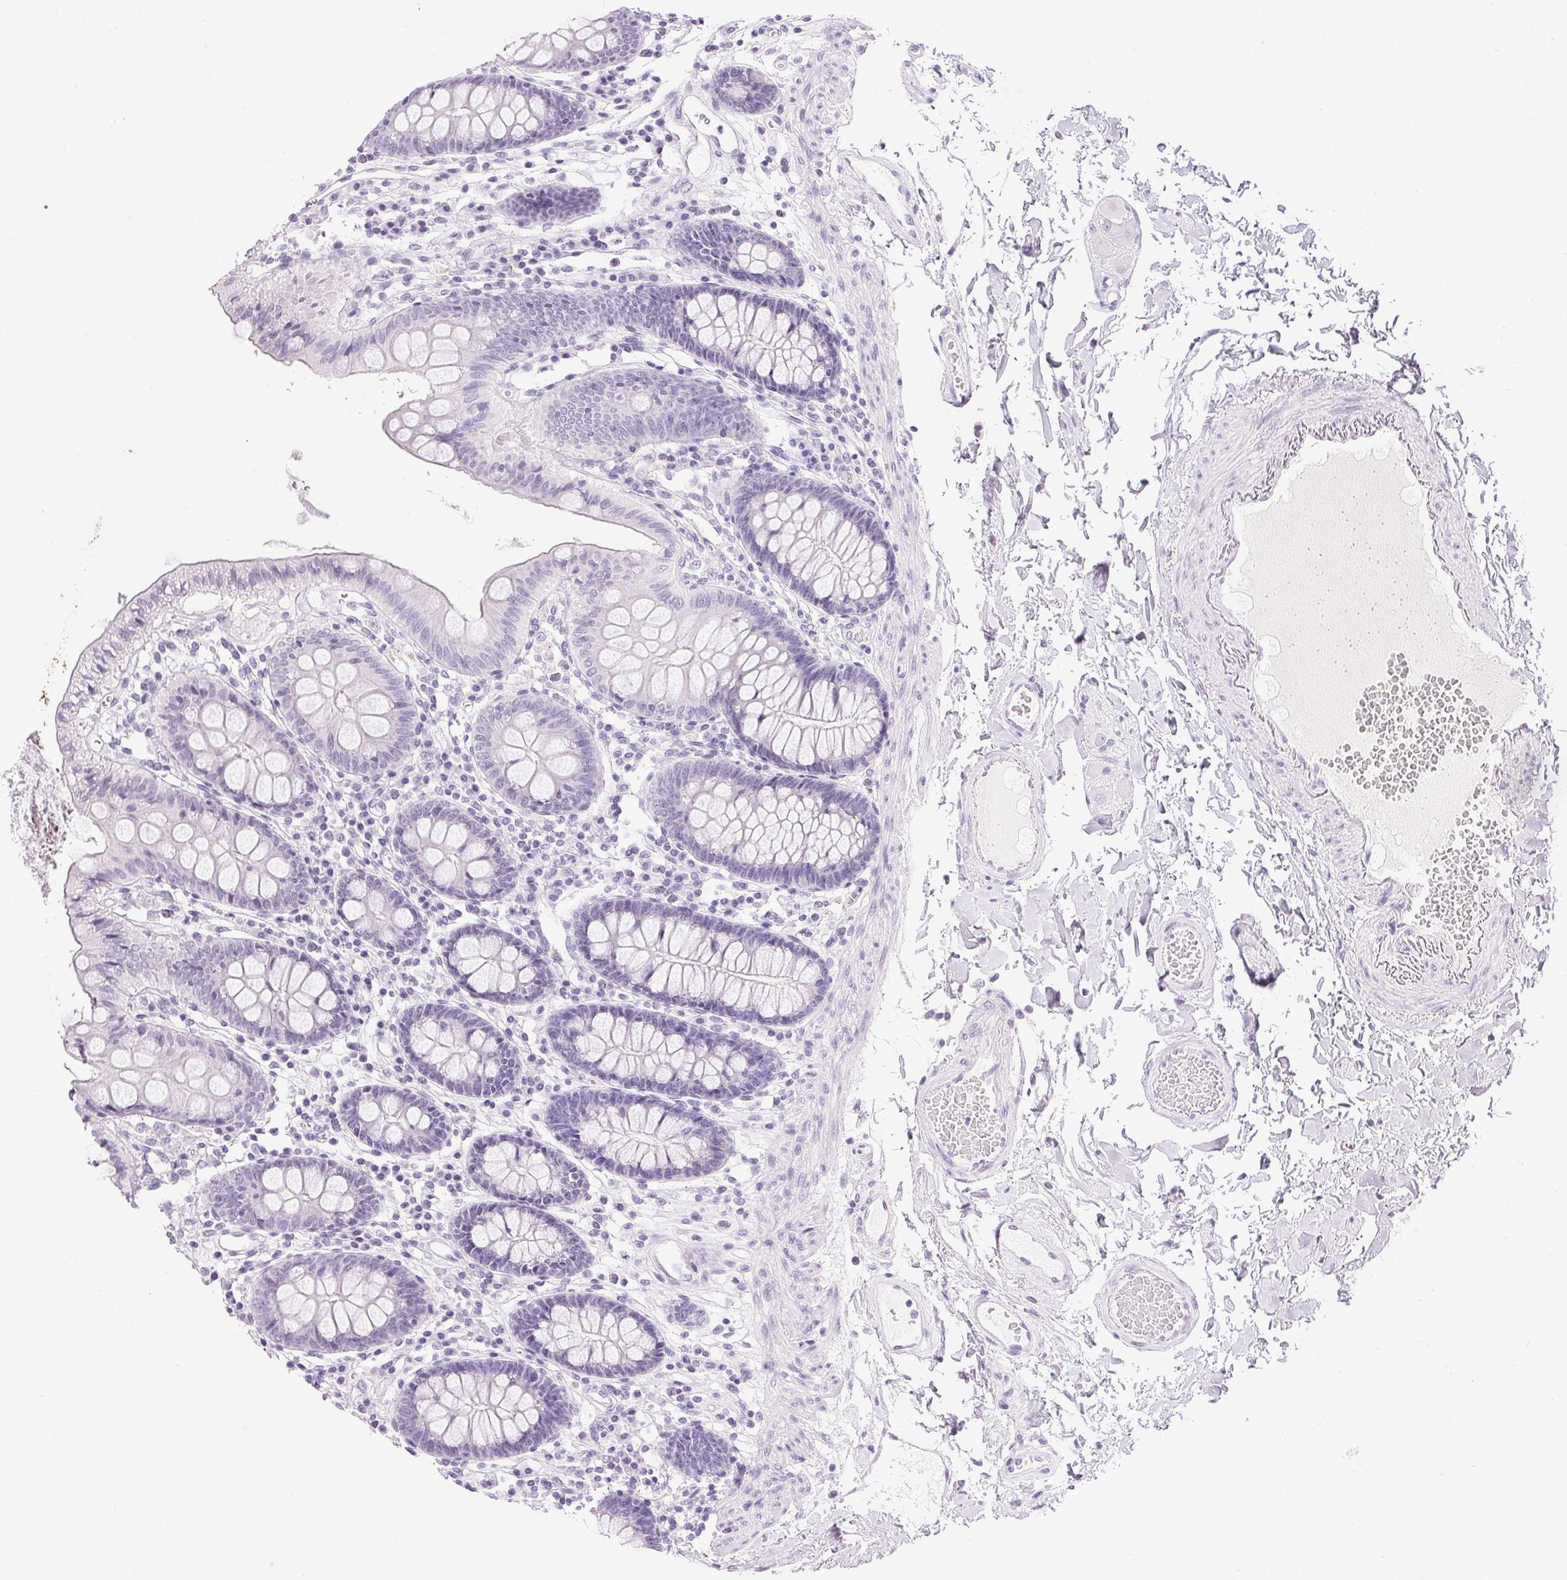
{"staining": {"intensity": "negative", "quantity": "none", "location": "none"}, "tissue": "colon", "cell_type": "Endothelial cells", "image_type": "normal", "snomed": [{"axis": "morphology", "description": "Normal tissue, NOS"}, {"axis": "topography", "description": "Colon"}], "caption": "This is an immunohistochemistry micrograph of benign colon. There is no expression in endothelial cells.", "gene": "CPB1", "patient": {"sex": "male", "age": 84}}